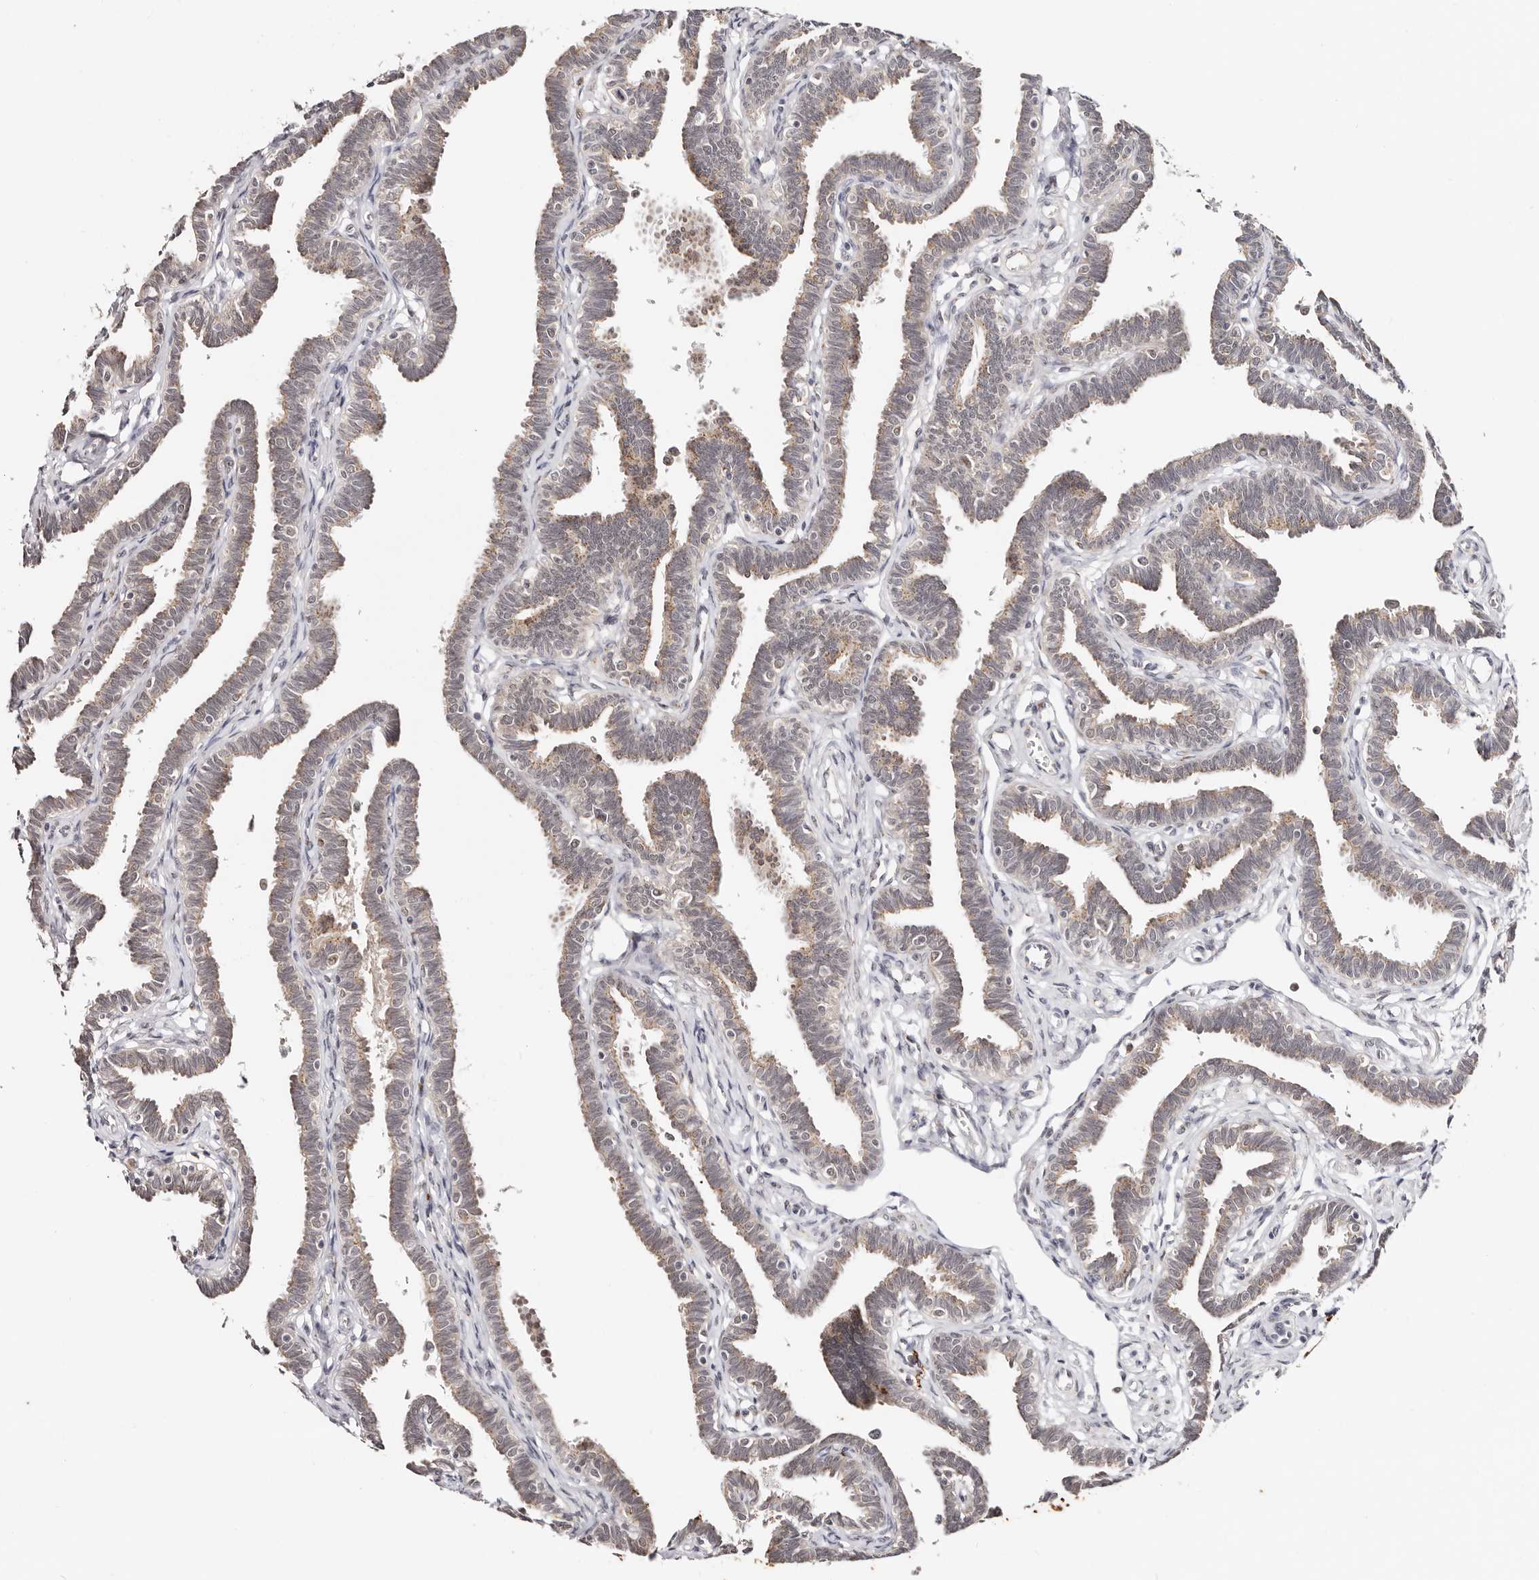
{"staining": {"intensity": "moderate", "quantity": "25%-75%", "location": "cytoplasmic/membranous"}, "tissue": "fallopian tube", "cell_type": "Glandular cells", "image_type": "normal", "snomed": [{"axis": "morphology", "description": "Normal tissue, NOS"}, {"axis": "topography", "description": "Fallopian tube"}, {"axis": "topography", "description": "Ovary"}], "caption": "A medium amount of moderate cytoplasmic/membranous expression is present in approximately 25%-75% of glandular cells in benign fallopian tube.", "gene": "VIPAS39", "patient": {"sex": "female", "age": 23}}